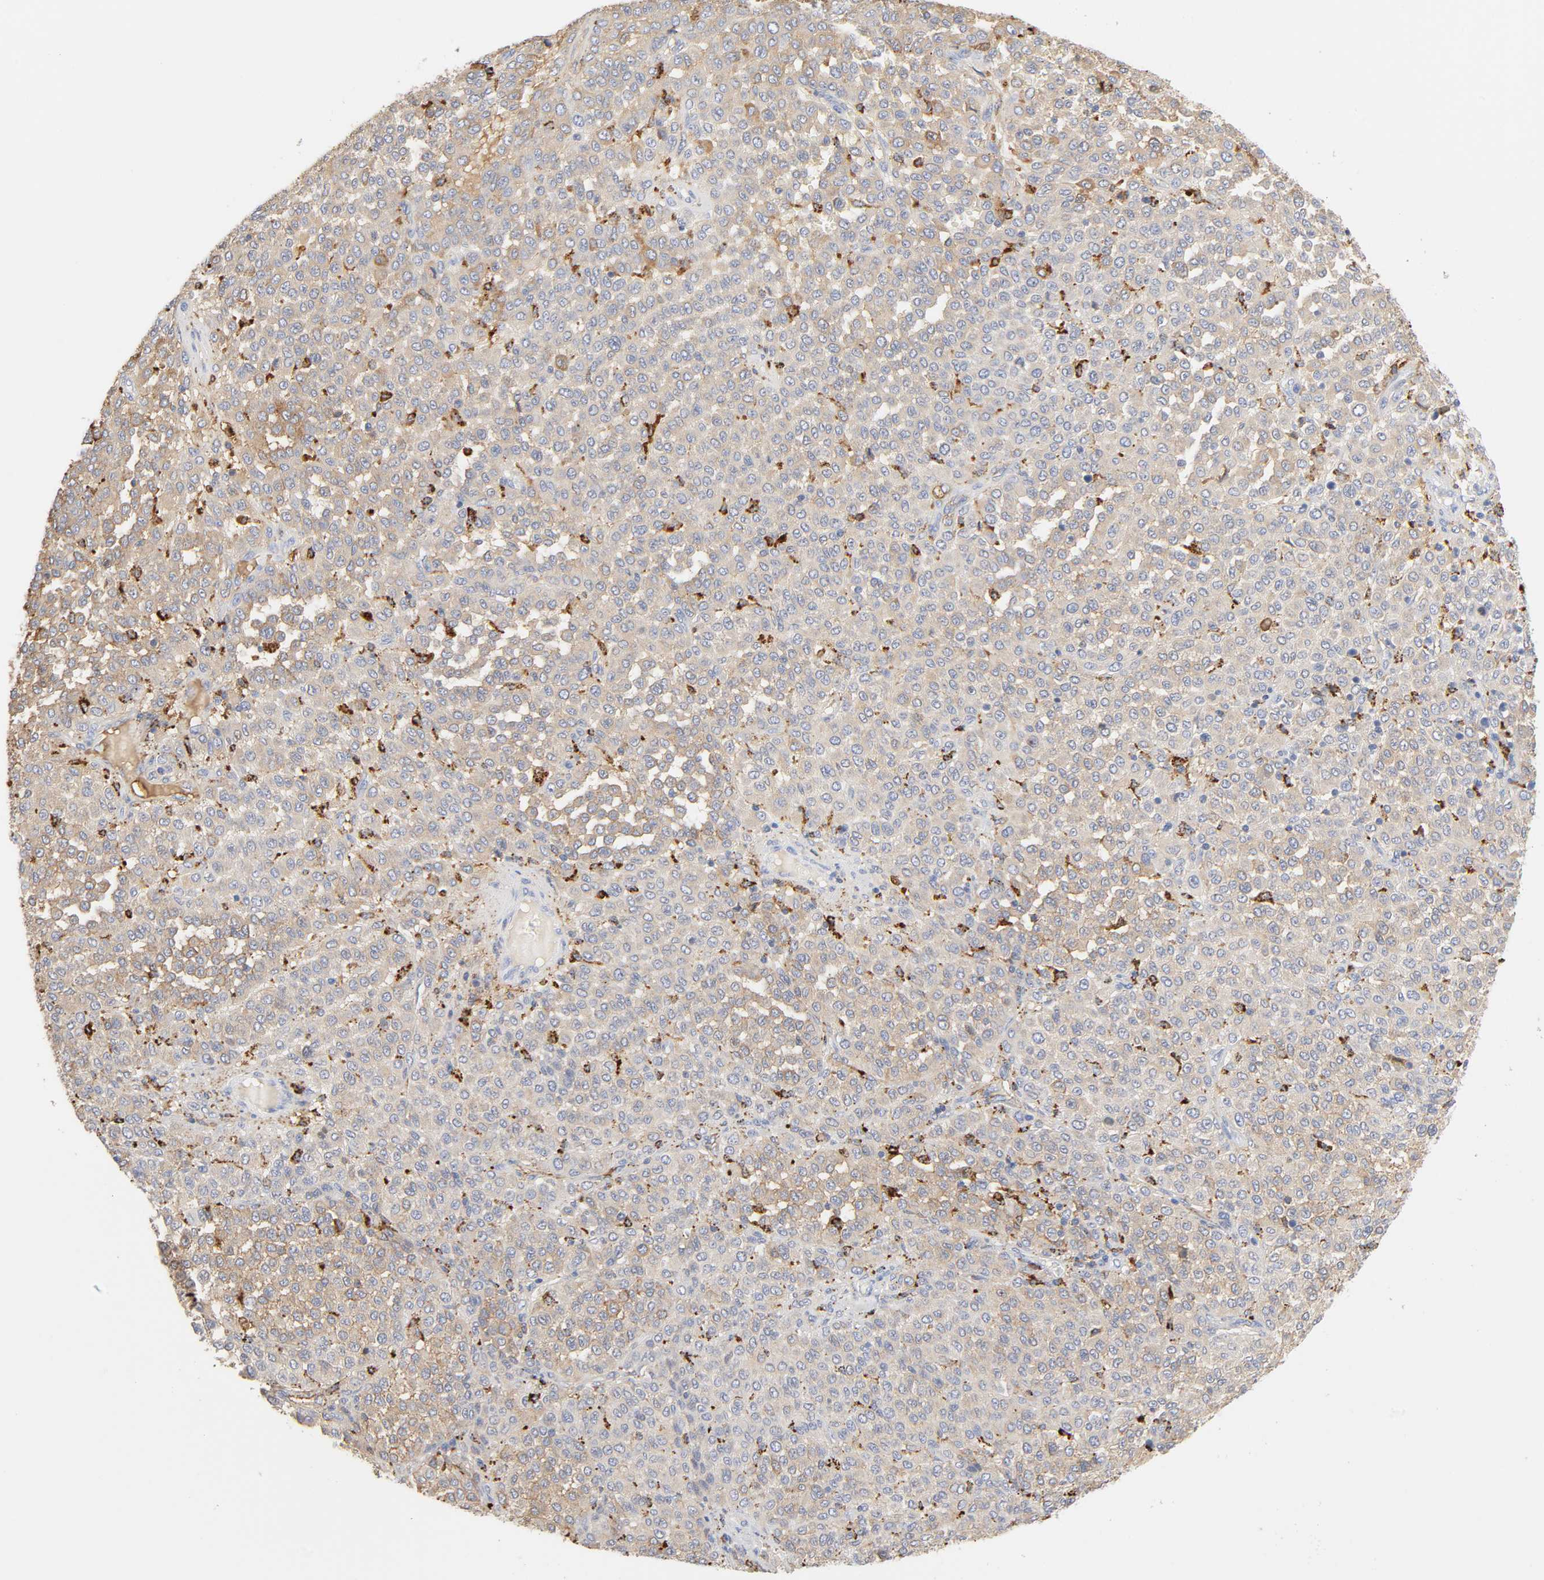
{"staining": {"intensity": "weak", "quantity": ">75%", "location": "cytoplasmic/membranous"}, "tissue": "melanoma", "cell_type": "Tumor cells", "image_type": "cancer", "snomed": [{"axis": "morphology", "description": "Malignant melanoma, Metastatic site"}, {"axis": "topography", "description": "Pancreas"}], "caption": "Melanoma stained with DAB IHC exhibits low levels of weak cytoplasmic/membranous staining in about >75% of tumor cells.", "gene": "MAGEB17", "patient": {"sex": "female", "age": 30}}